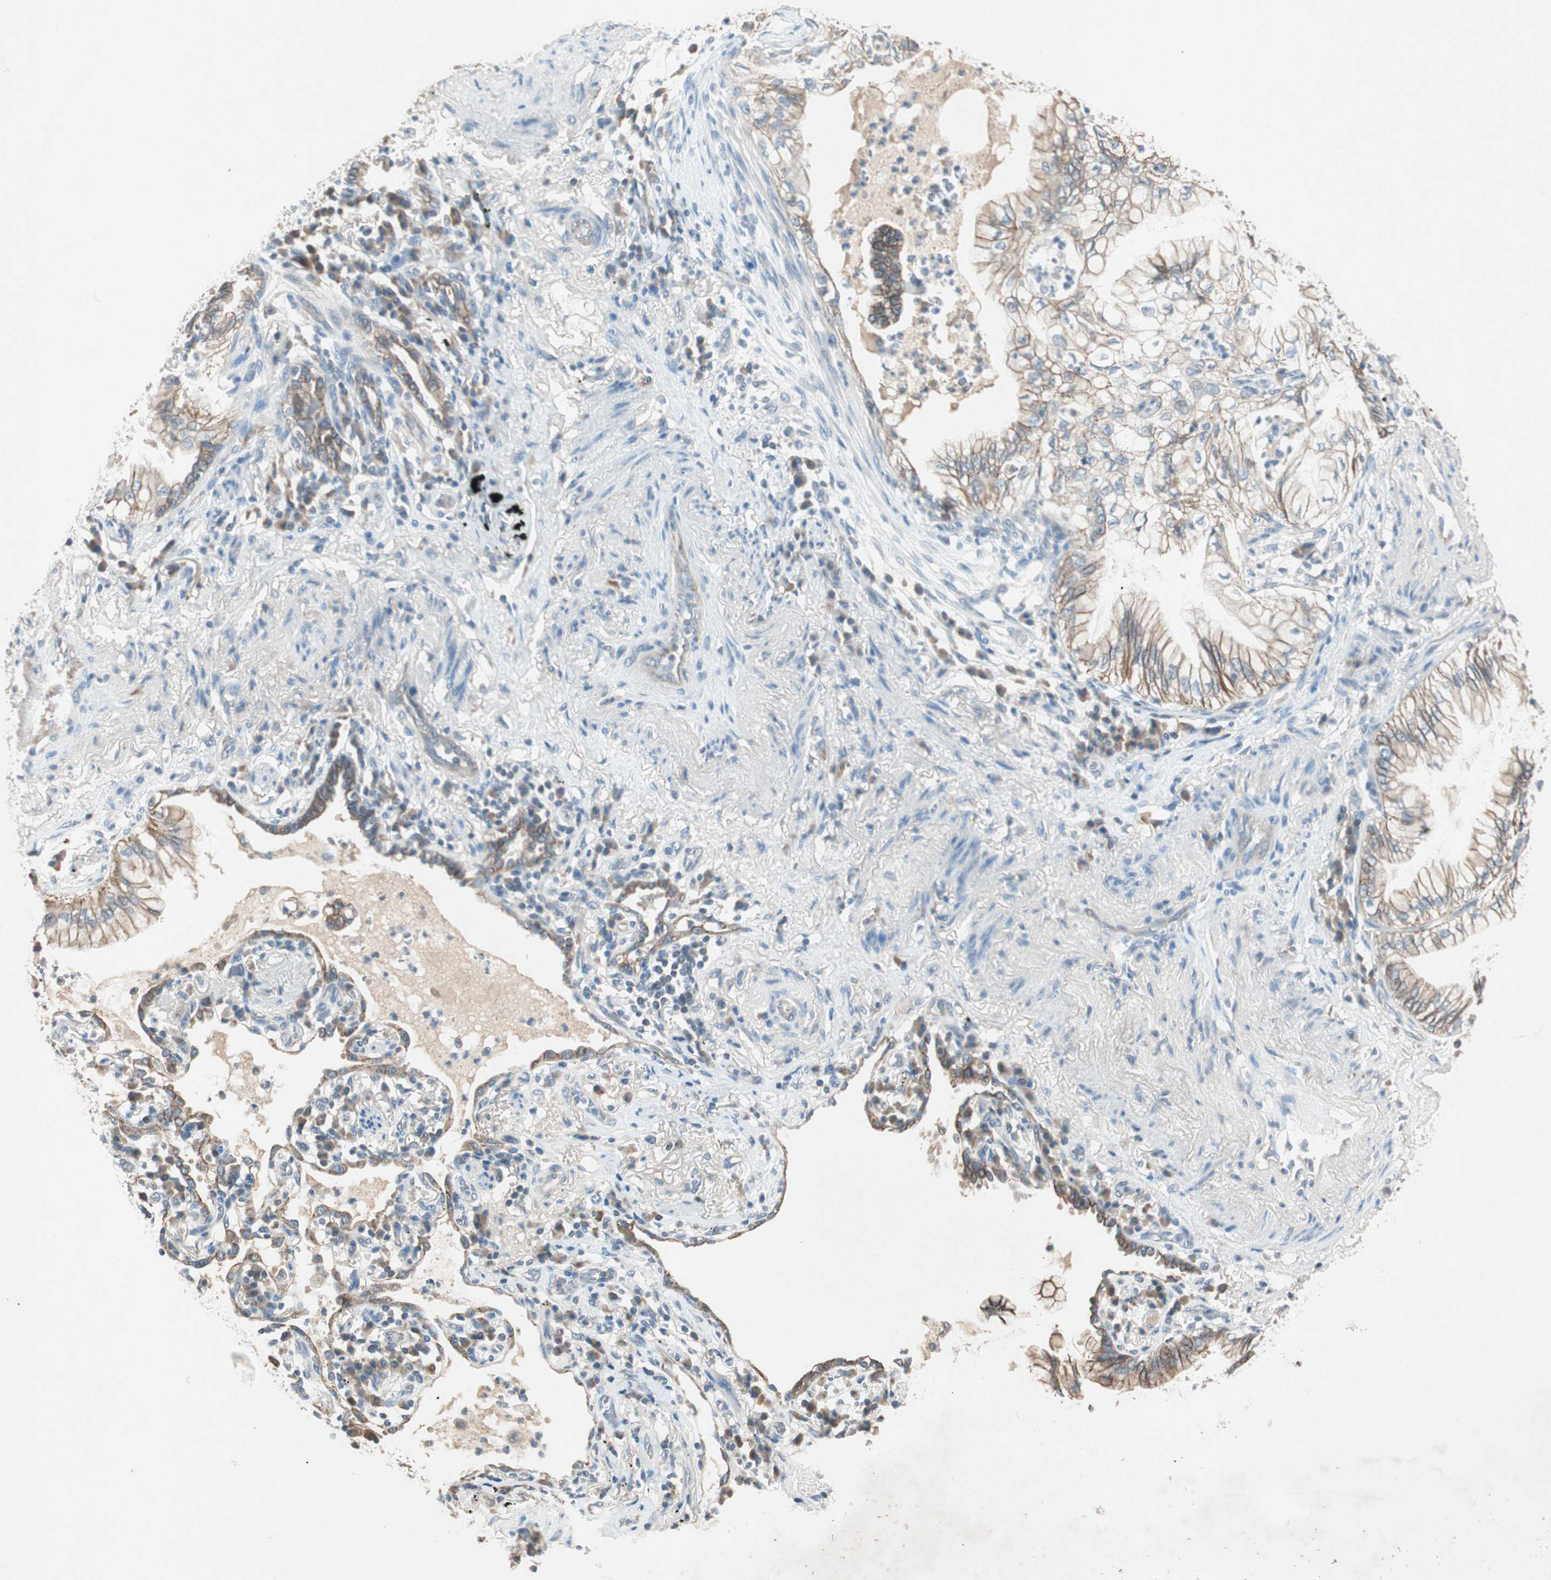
{"staining": {"intensity": "moderate", "quantity": ">75%", "location": "cytoplasmic/membranous"}, "tissue": "lung cancer", "cell_type": "Tumor cells", "image_type": "cancer", "snomed": [{"axis": "morphology", "description": "Adenocarcinoma, NOS"}, {"axis": "topography", "description": "Lung"}], "caption": "A medium amount of moderate cytoplasmic/membranous staining is seen in about >75% of tumor cells in lung cancer (adenocarcinoma) tissue. (Brightfield microscopy of DAB IHC at high magnification).", "gene": "NKAIN1", "patient": {"sex": "female", "age": 70}}